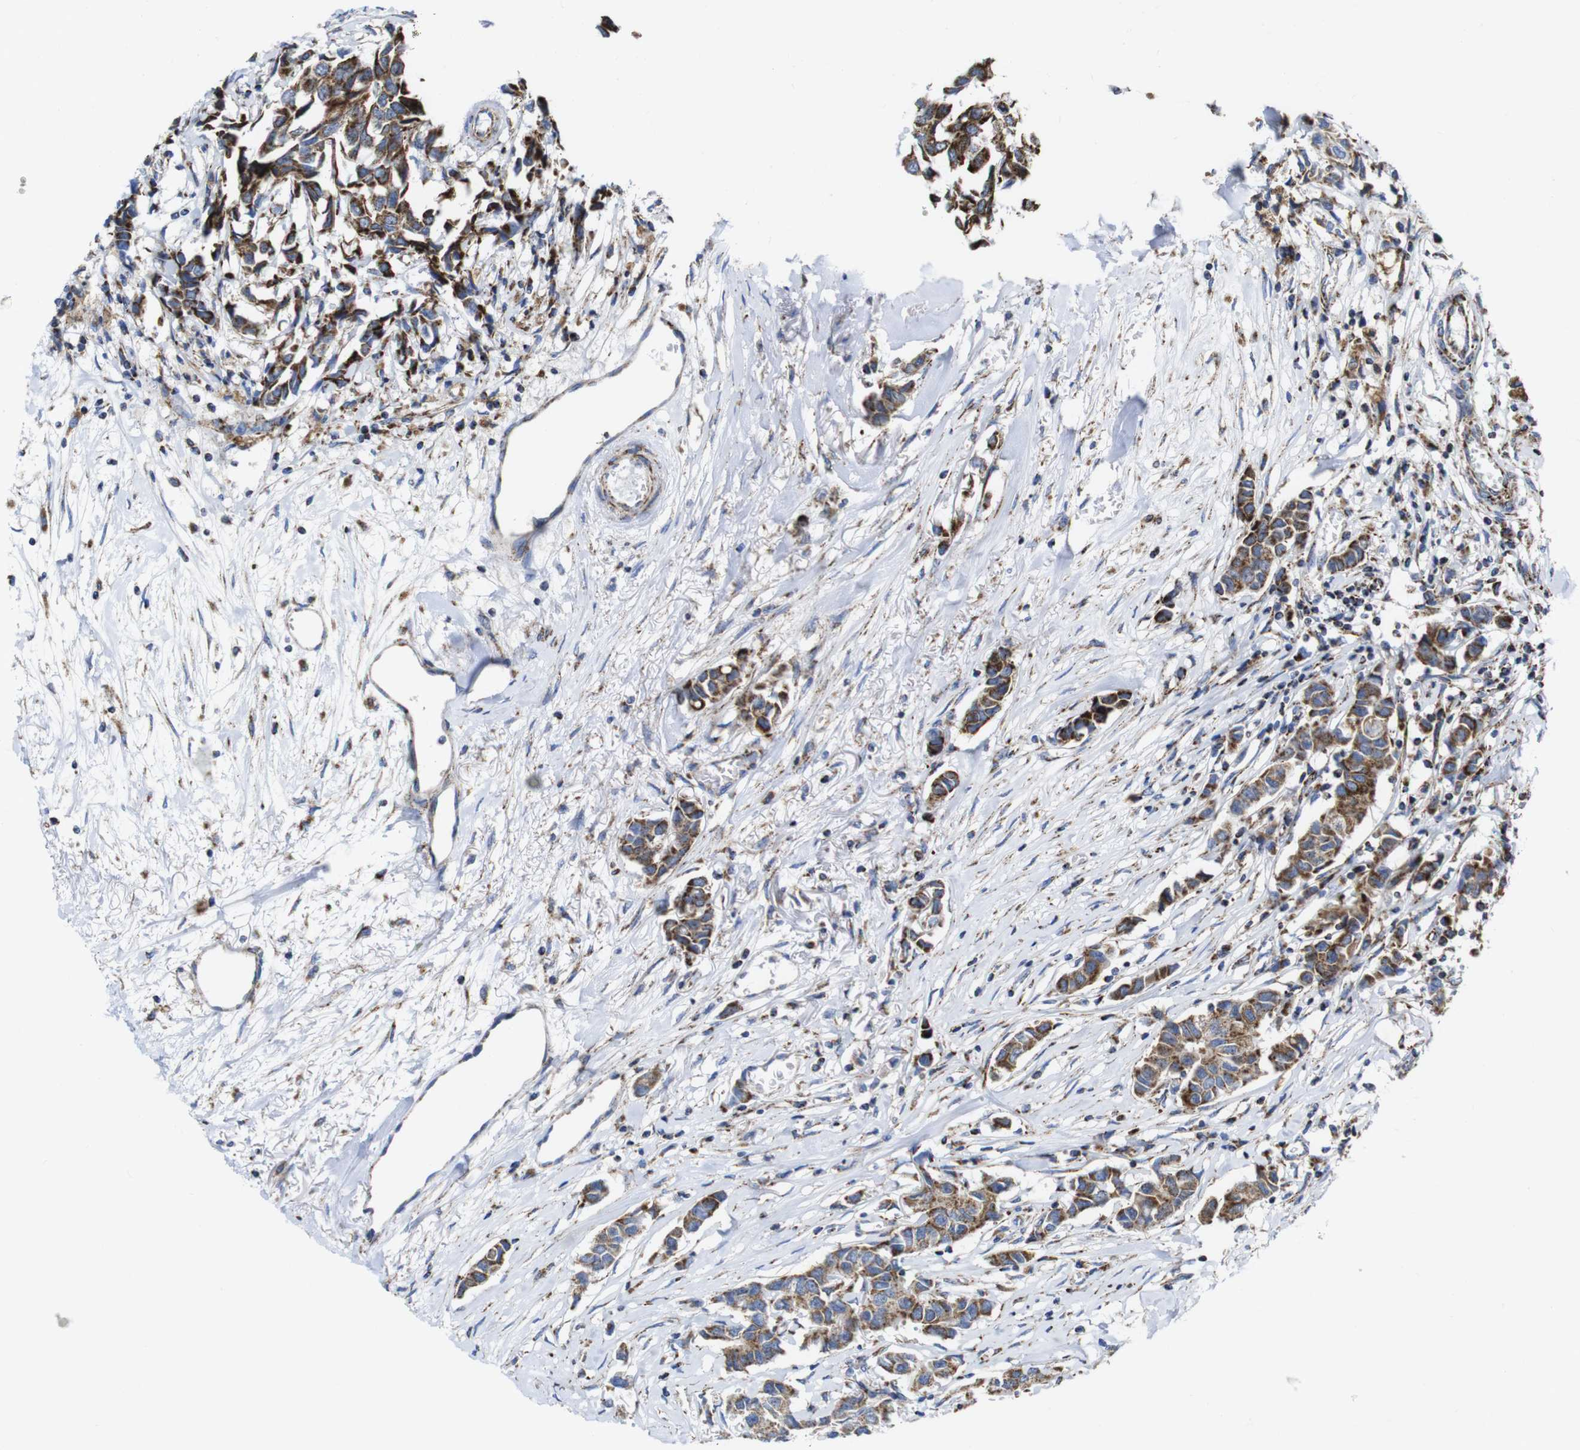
{"staining": {"intensity": "moderate", "quantity": ">75%", "location": "cytoplasmic/membranous"}, "tissue": "breast cancer", "cell_type": "Tumor cells", "image_type": "cancer", "snomed": [{"axis": "morphology", "description": "Duct carcinoma"}, {"axis": "topography", "description": "Breast"}], "caption": "This photomicrograph demonstrates immunohistochemistry (IHC) staining of human breast infiltrating ductal carcinoma, with medium moderate cytoplasmic/membranous expression in approximately >75% of tumor cells.", "gene": "TMEM192", "patient": {"sex": "female", "age": 80}}